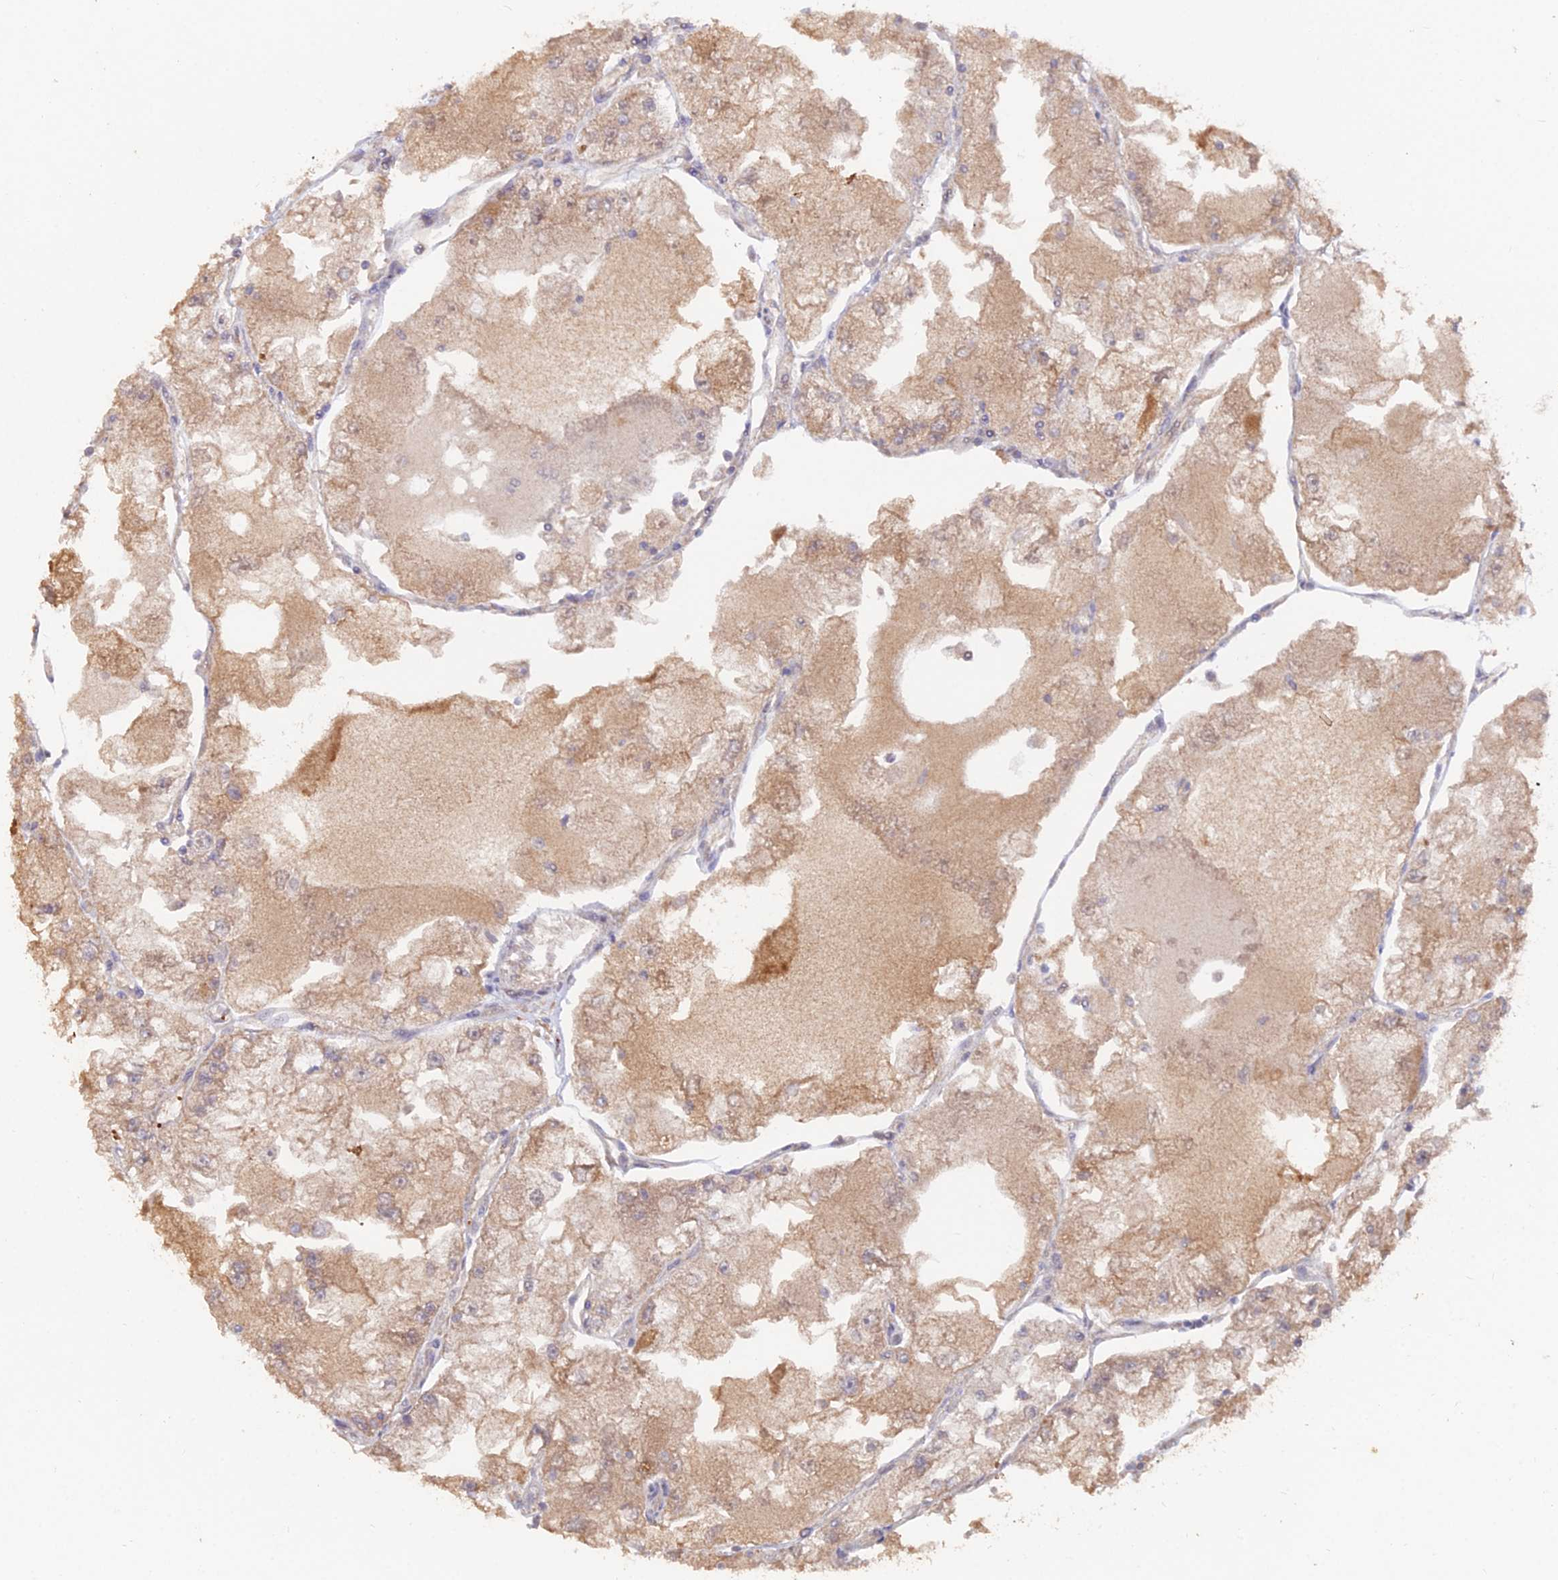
{"staining": {"intensity": "weak", "quantity": ">75%", "location": "cytoplasmic/membranous"}, "tissue": "renal cancer", "cell_type": "Tumor cells", "image_type": "cancer", "snomed": [{"axis": "morphology", "description": "Adenocarcinoma, NOS"}, {"axis": "topography", "description": "Kidney"}], "caption": "Adenocarcinoma (renal) tissue displays weak cytoplasmic/membranous staining in about >75% of tumor cells, visualized by immunohistochemistry. Using DAB (3,3'-diaminobenzidine) (brown) and hematoxylin (blue) stains, captured at high magnification using brightfield microscopy.", "gene": "IFT22", "patient": {"sex": "female", "age": 72}}